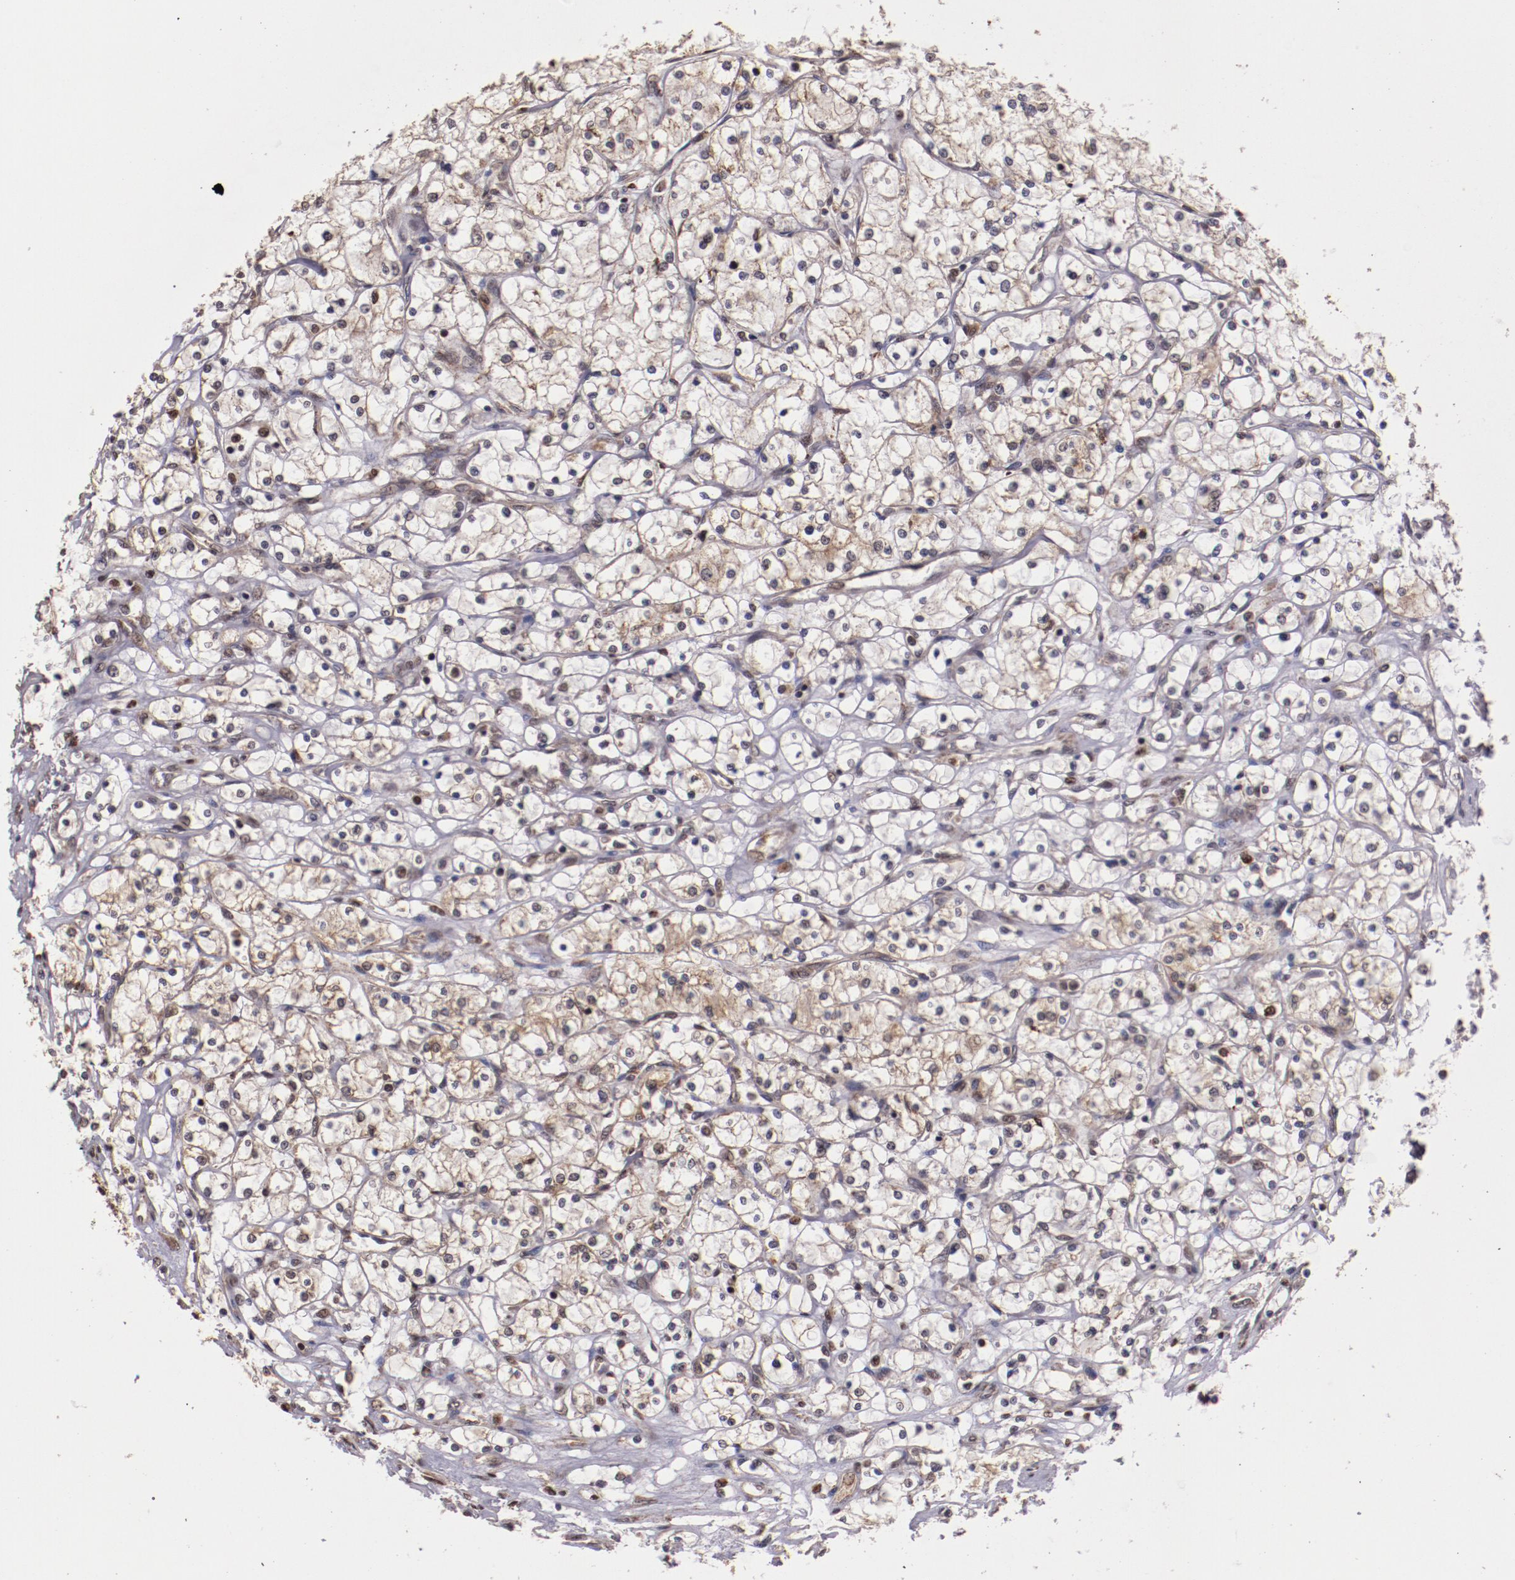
{"staining": {"intensity": "moderate", "quantity": "25%-75%", "location": "cytoplasmic/membranous"}, "tissue": "renal cancer", "cell_type": "Tumor cells", "image_type": "cancer", "snomed": [{"axis": "morphology", "description": "Adenocarcinoma, NOS"}, {"axis": "topography", "description": "Kidney"}], "caption": "This is a photomicrograph of immunohistochemistry staining of renal cancer (adenocarcinoma), which shows moderate expression in the cytoplasmic/membranous of tumor cells.", "gene": "CECR2", "patient": {"sex": "male", "age": 61}}